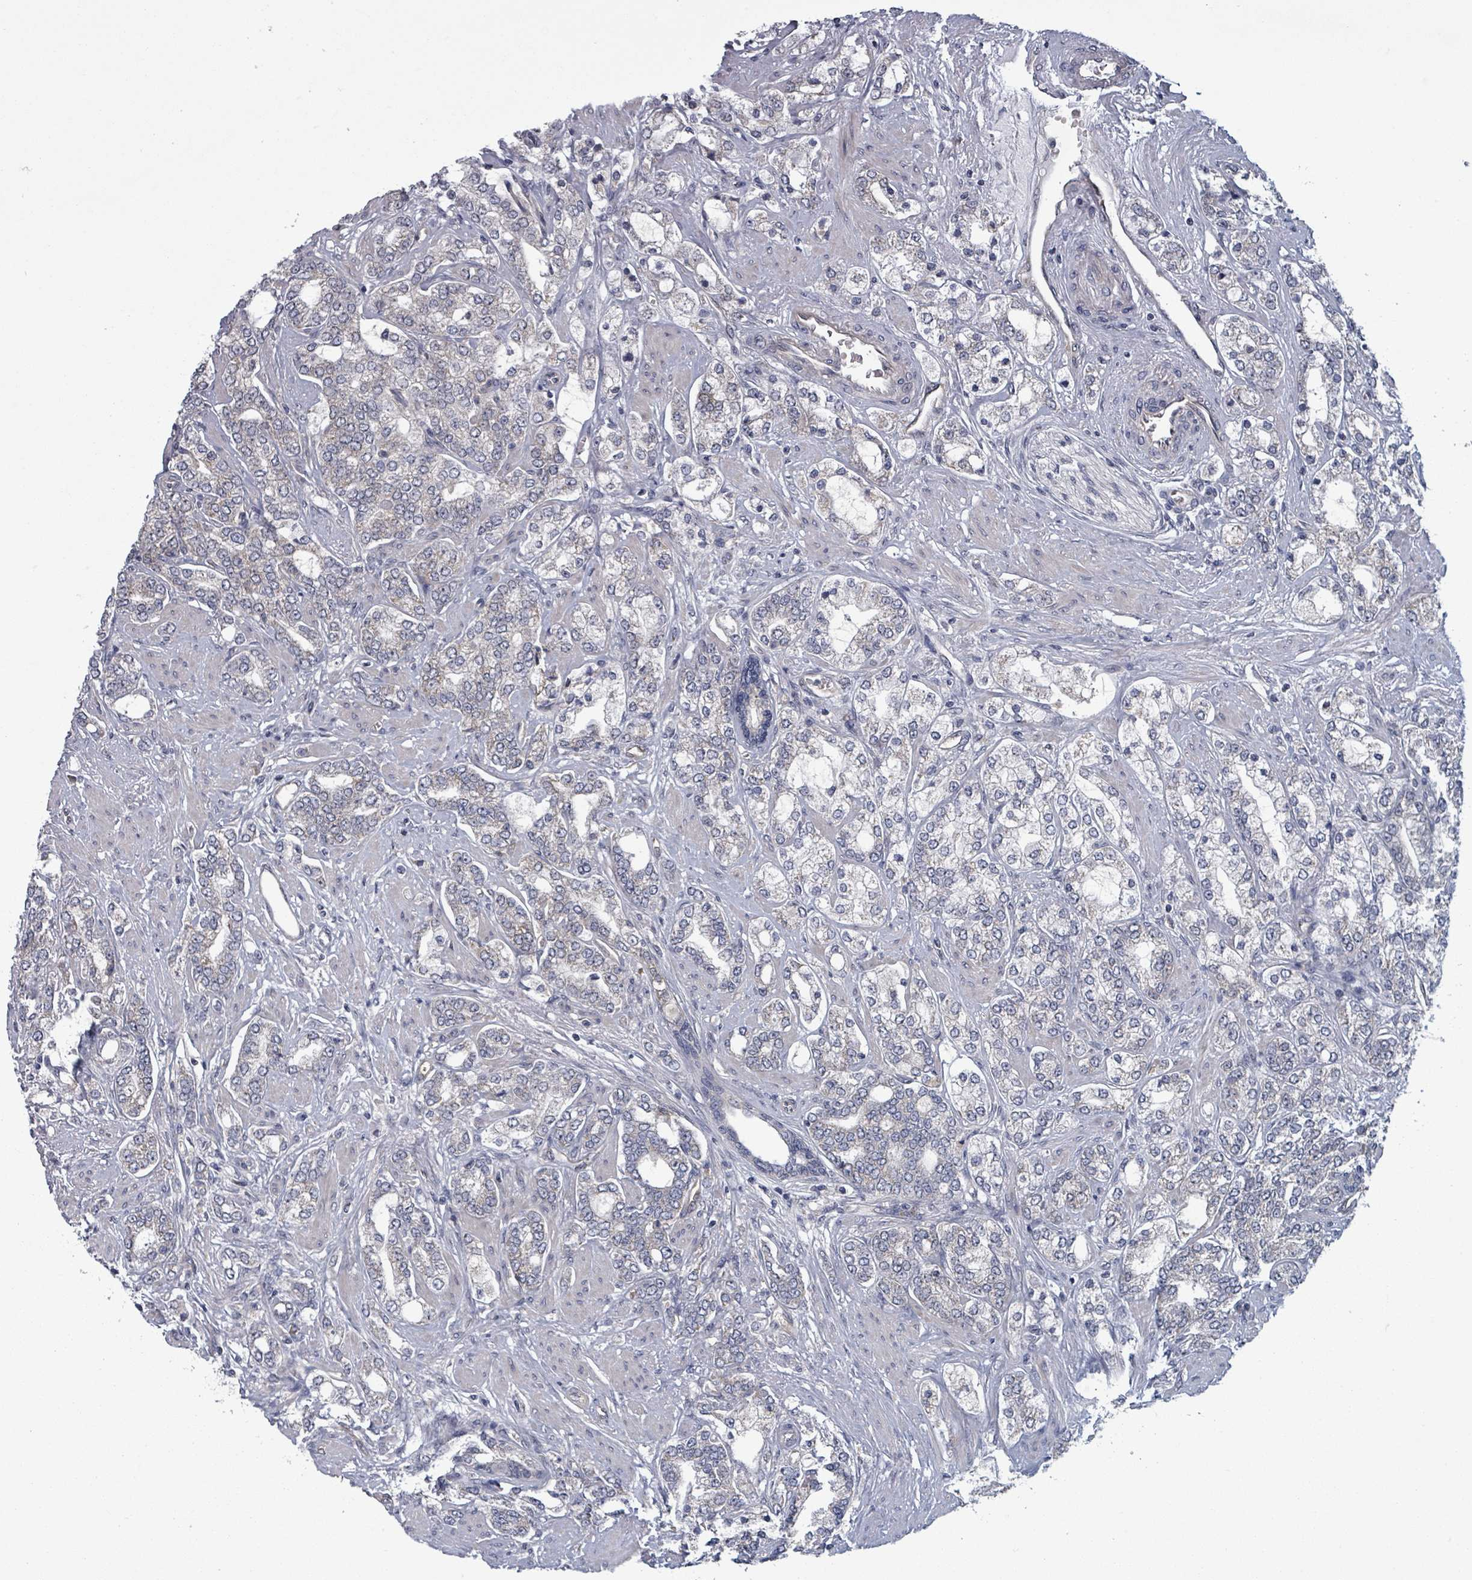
{"staining": {"intensity": "negative", "quantity": "none", "location": "none"}, "tissue": "prostate cancer", "cell_type": "Tumor cells", "image_type": "cancer", "snomed": [{"axis": "morphology", "description": "Adenocarcinoma, High grade"}, {"axis": "topography", "description": "Prostate"}], "caption": "The image displays no staining of tumor cells in prostate cancer (adenocarcinoma (high-grade)).", "gene": "FKBP1A", "patient": {"sex": "male", "age": 64}}